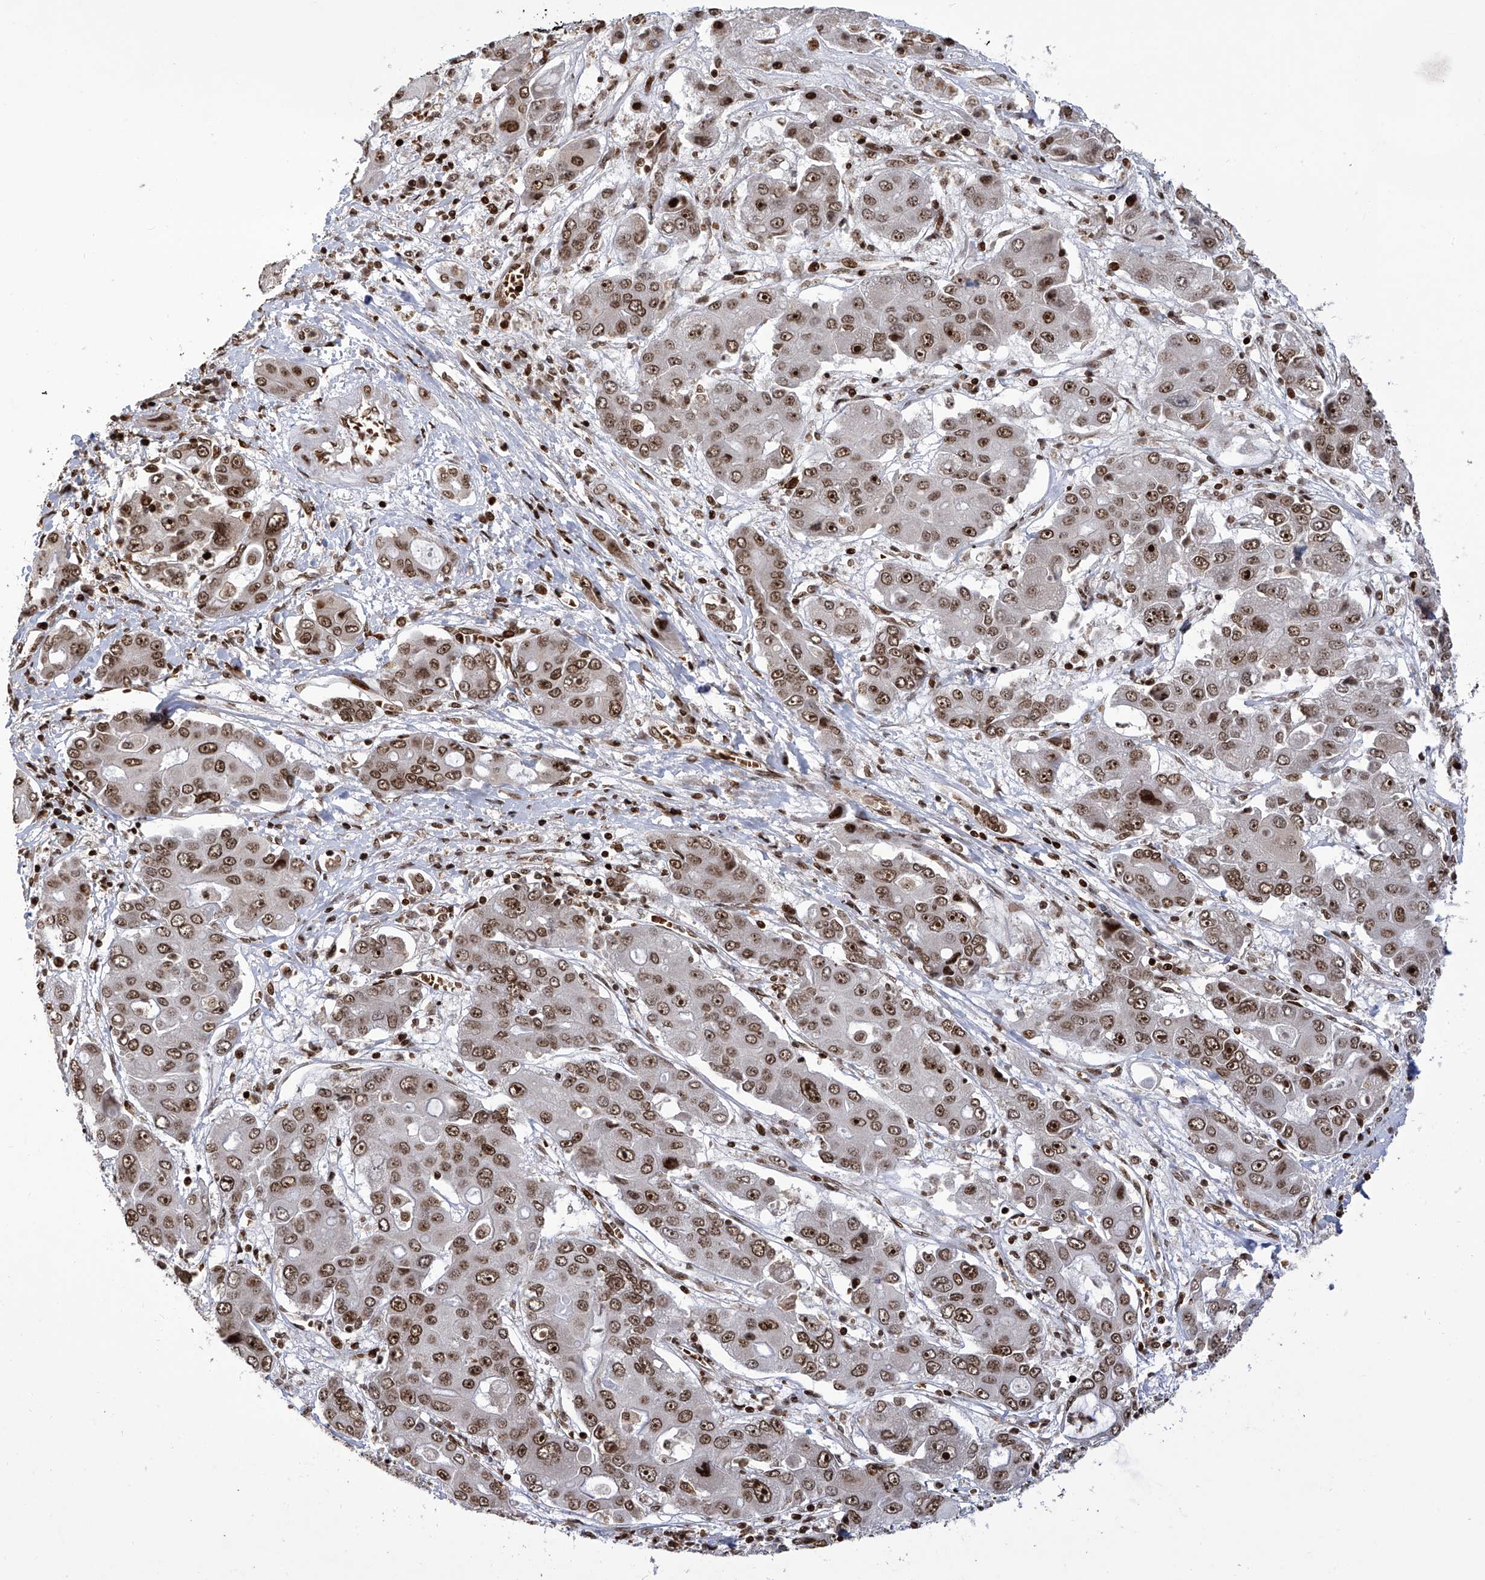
{"staining": {"intensity": "strong", "quantity": ">75%", "location": "nuclear"}, "tissue": "liver cancer", "cell_type": "Tumor cells", "image_type": "cancer", "snomed": [{"axis": "morphology", "description": "Cholangiocarcinoma"}, {"axis": "topography", "description": "Liver"}], "caption": "A high amount of strong nuclear expression is present in approximately >75% of tumor cells in liver cholangiocarcinoma tissue.", "gene": "PAK1IP1", "patient": {"sex": "male", "age": 67}}